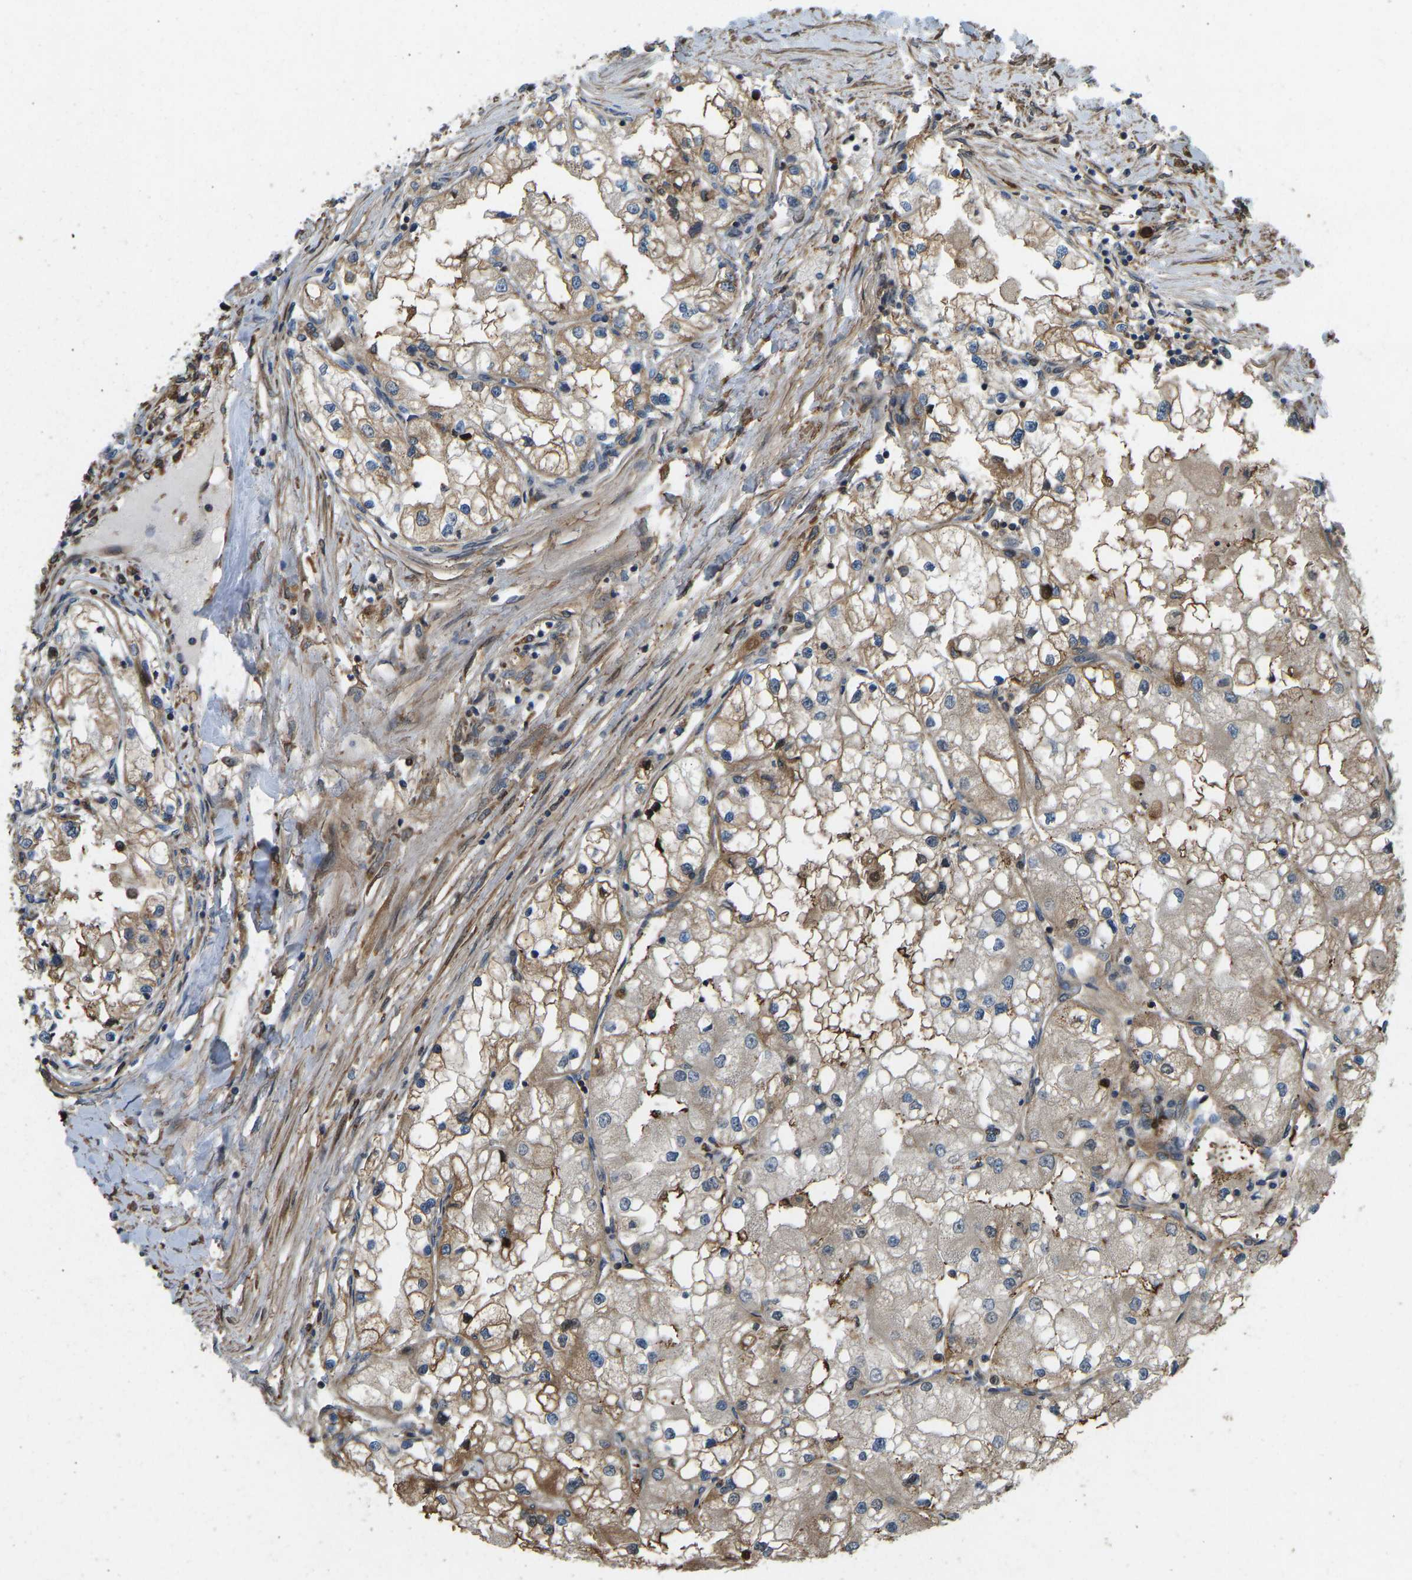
{"staining": {"intensity": "moderate", "quantity": ">75%", "location": "cytoplasmic/membranous"}, "tissue": "renal cancer", "cell_type": "Tumor cells", "image_type": "cancer", "snomed": [{"axis": "morphology", "description": "Adenocarcinoma, NOS"}, {"axis": "topography", "description": "Kidney"}], "caption": "Moderate cytoplasmic/membranous staining for a protein is present in approximately >75% of tumor cells of renal adenocarcinoma using IHC.", "gene": "OS9", "patient": {"sex": "male", "age": 68}}